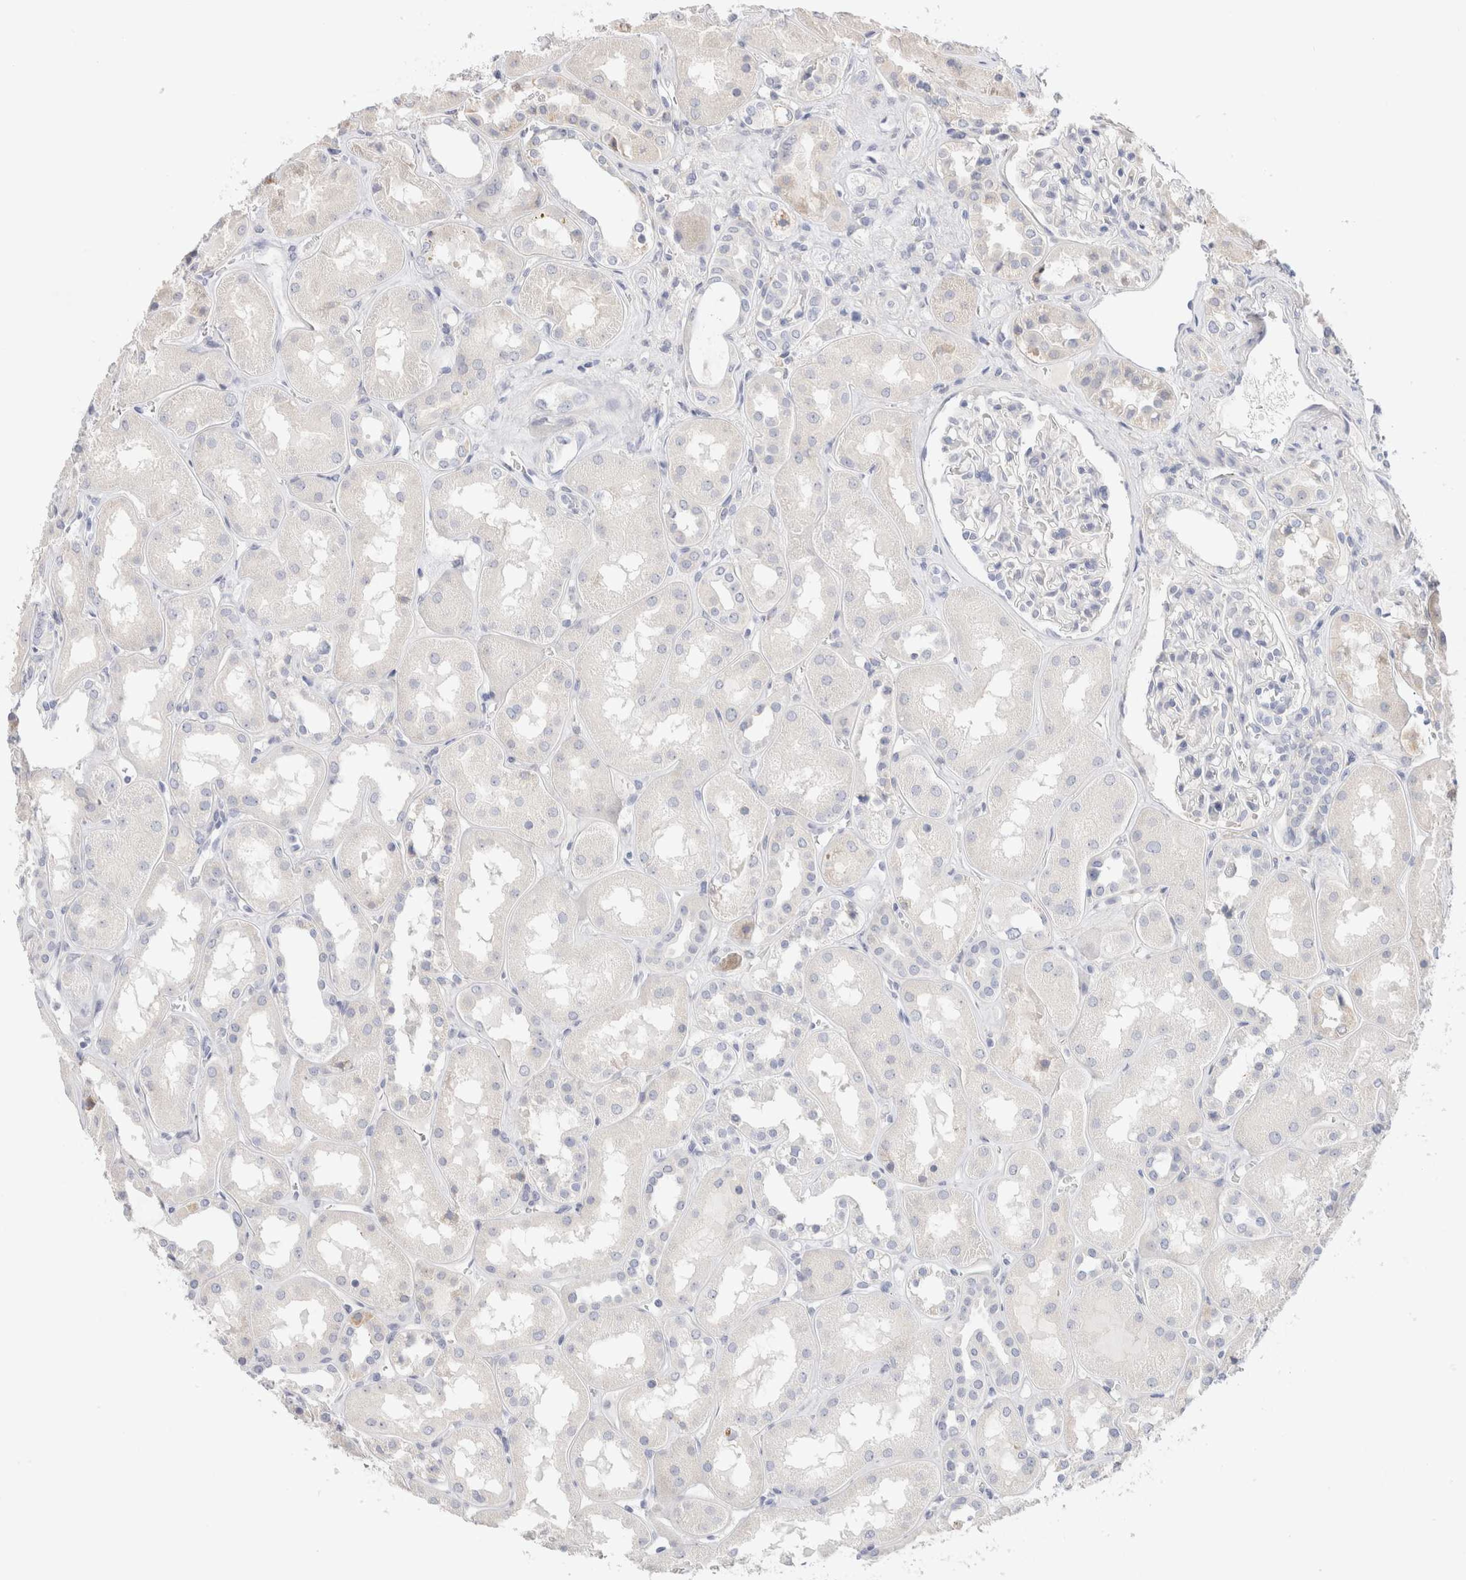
{"staining": {"intensity": "negative", "quantity": "none", "location": "none"}, "tissue": "kidney", "cell_type": "Cells in glomeruli", "image_type": "normal", "snomed": [{"axis": "morphology", "description": "Normal tissue, NOS"}, {"axis": "topography", "description": "Kidney"}], "caption": "Immunohistochemistry image of unremarkable kidney: human kidney stained with DAB shows no significant protein staining in cells in glomeruli. (DAB (3,3'-diaminobenzidine) immunohistochemistry visualized using brightfield microscopy, high magnification).", "gene": "GADD45G", "patient": {"sex": "male", "age": 70}}